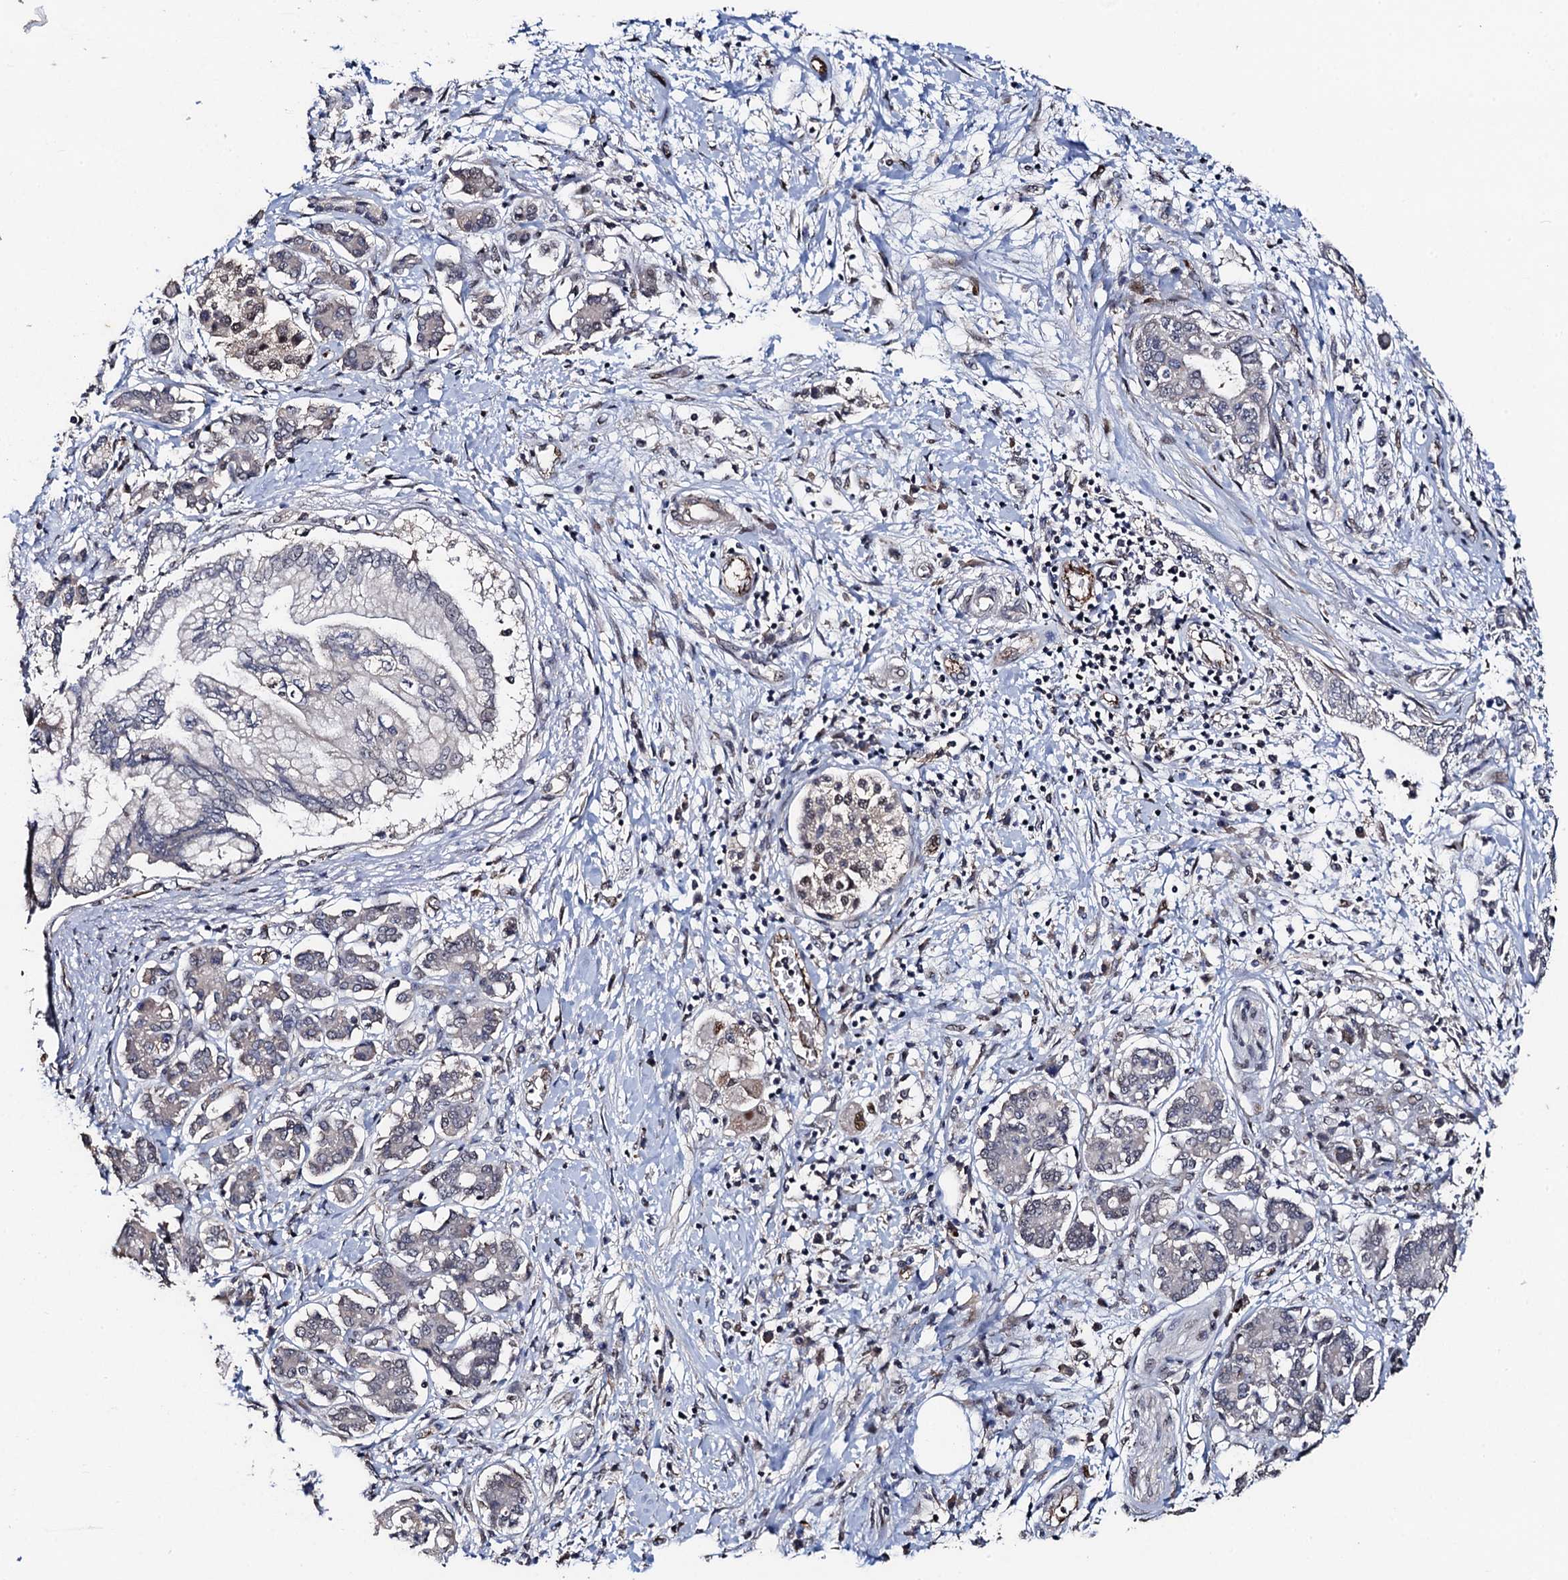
{"staining": {"intensity": "negative", "quantity": "none", "location": "none"}, "tissue": "pancreatic cancer", "cell_type": "Tumor cells", "image_type": "cancer", "snomed": [{"axis": "morphology", "description": "Adenocarcinoma, NOS"}, {"axis": "topography", "description": "Pancreas"}], "caption": "Protein analysis of pancreatic cancer (adenocarcinoma) exhibits no significant expression in tumor cells. Nuclei are stained in blue.", "gene": "PPTC7", "patient": {"sex": "female", "age": 73}}